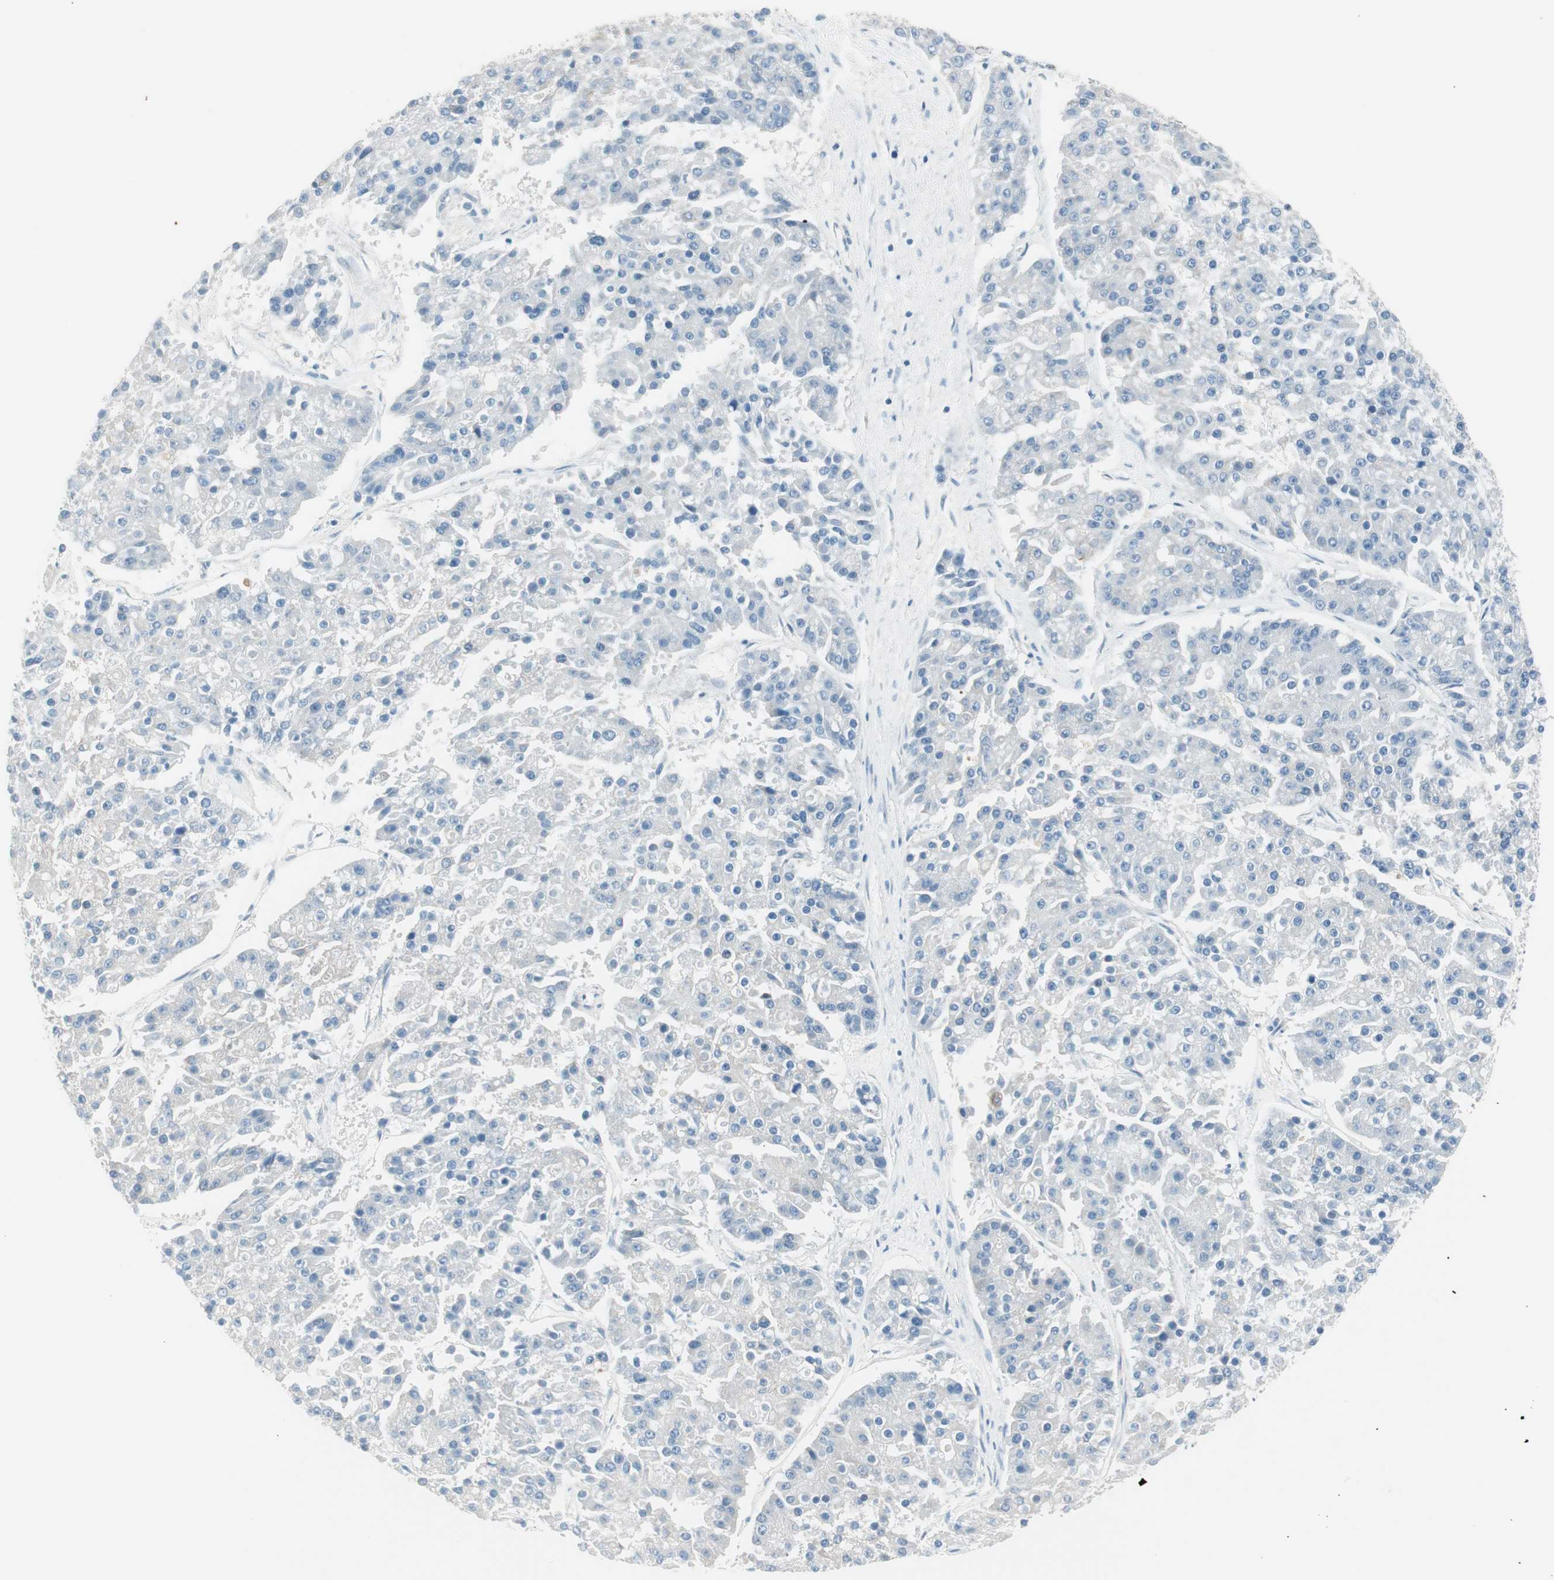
{"staining": {"intensity": "negative", "quantity": "none", "location": "none"}, "tissue": "pancreatic cancer", "cell_type": "Tumor cells", "image_type": "cancer", "snomed": [{"axis": "morphology", "description": "Adenocarcinoma, NOS"}, {"axis": "topography", "description": "Pancreas"}], "caption": "IHC photomicrograph of neoplastic tissue: human pancreatic cancer stained with DAB (3,3'-diaminobenzidine) demonstrates no significant protein expression in tumor cells.", "gene": "GNAO1", "patient": {"sex": "male", "age": 50}}